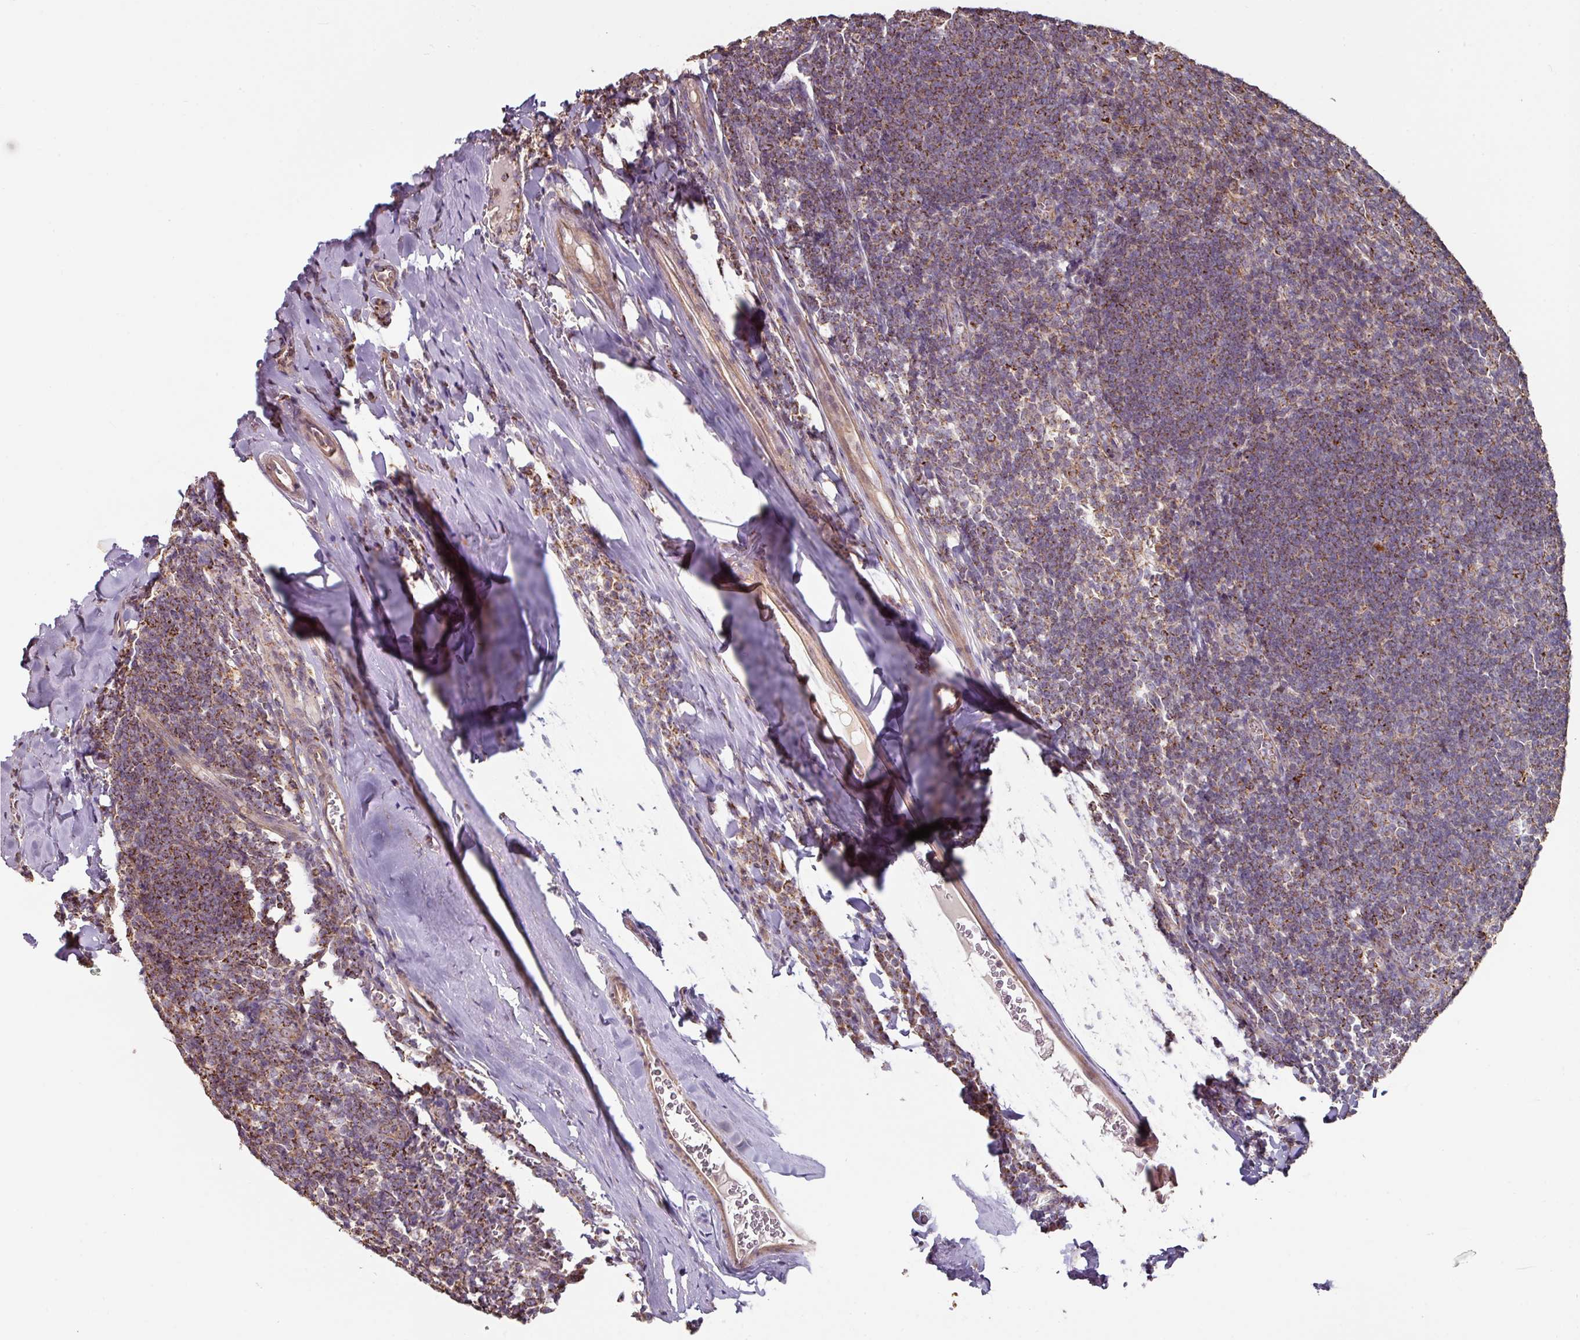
{"staining": {"intensity": "strong", "quantity": "25%-75%", "location": "cytoplasmic/membranous"}, "tissue": "tonsil", "cell_type": "Germinal center cells", "image_type": "normal", "snomed": [{"axis": "morphology", "description": "Normal tissue, NOS"}, {"axis": "topography", "description": "Tonsil"}], "caption": "Germinal center cells show high levels of strong cytoplasmic/membranous expression in approximately 25%-75% of cells in normal tonsil. Using DAB (brown) and hematoxylin (blue) stains, captured at high magnification using brightfield microscopy.", "gene": "OR2D3", "patient": {"sex": "male", "age": 27}}